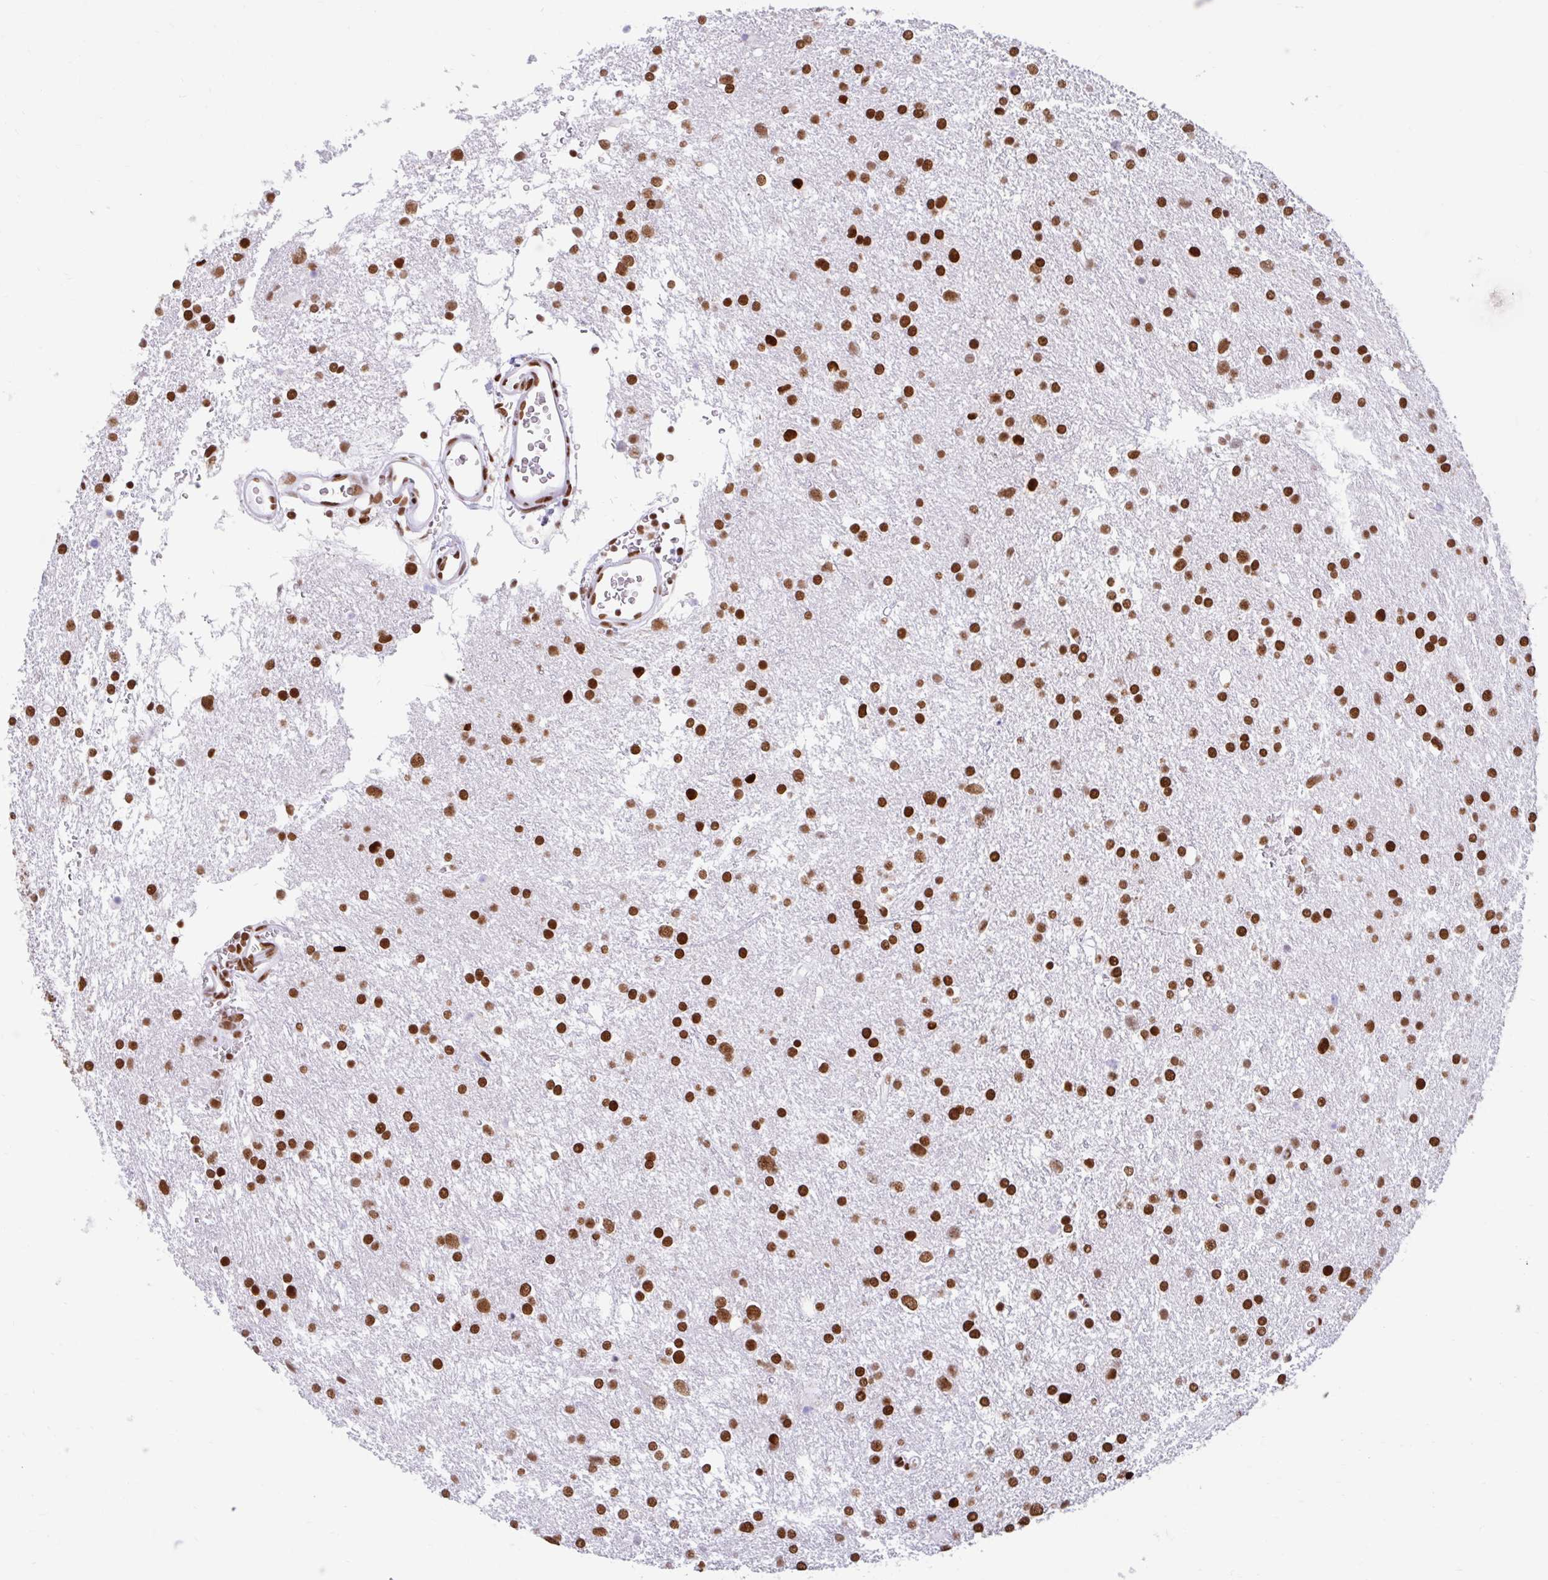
{"staining": {"intensity": "strong", "quantity": ">75%", "location": "nuclear"}, "tissue": "glioma", "cell_type": "Tumor cells", "image_type": "cancer", "snomed": [{"axis": "morphology", "description": "Glioma, malignant, Low grade"}, {"axis": "topography", "description": "Brain"}], "caption": "Strong nuclear positivity for a protein is appreciated in approximately >75% of tumor cells of low-grade glioma (malignant) using immunohistochemistry.", "gene": "KHDRBS1", "patient": {"sex": "female", "age": 32}}